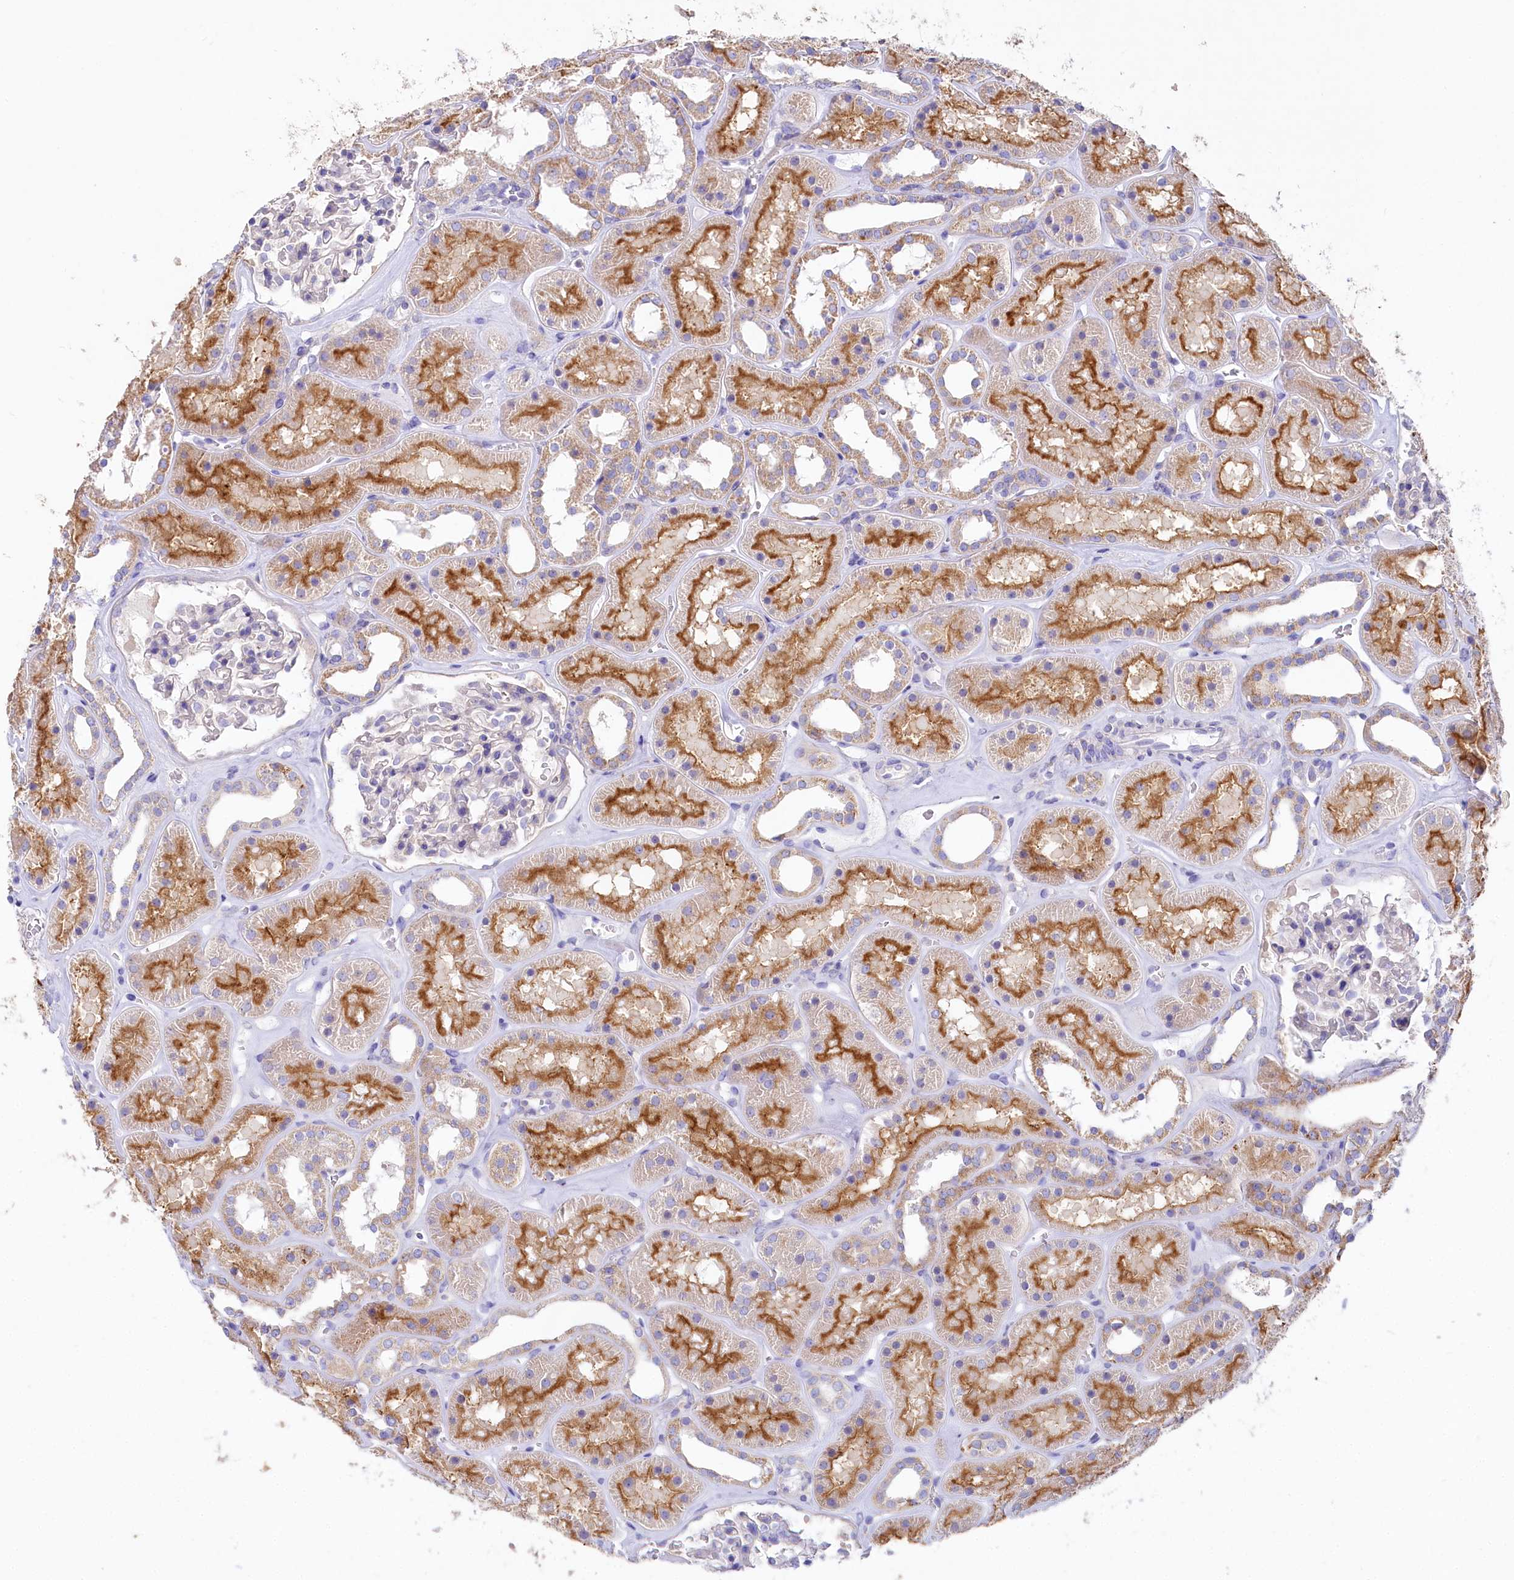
{"staining": {"intensity": "negative", "quantity": "none", "location": "none"}, "tissue": "kidney", "cell_type": "Cells in glomeruli", "image_type": "normal", "snomed": [{"axis": "morphology", "description": "Normal tissue, NOS"}, {"axis": "topography", "description": "Kidney"}], "caption": "Histopathology image shows no protein positivity in cells in glomeruli of benign kidney. (DAB (3,3'-diaminobenzidine) immunohistochemistry (IHC) with hematoxylin counter stain).", "gene": "VPS26B", "patient": {"sex": "female", "age": 41}}